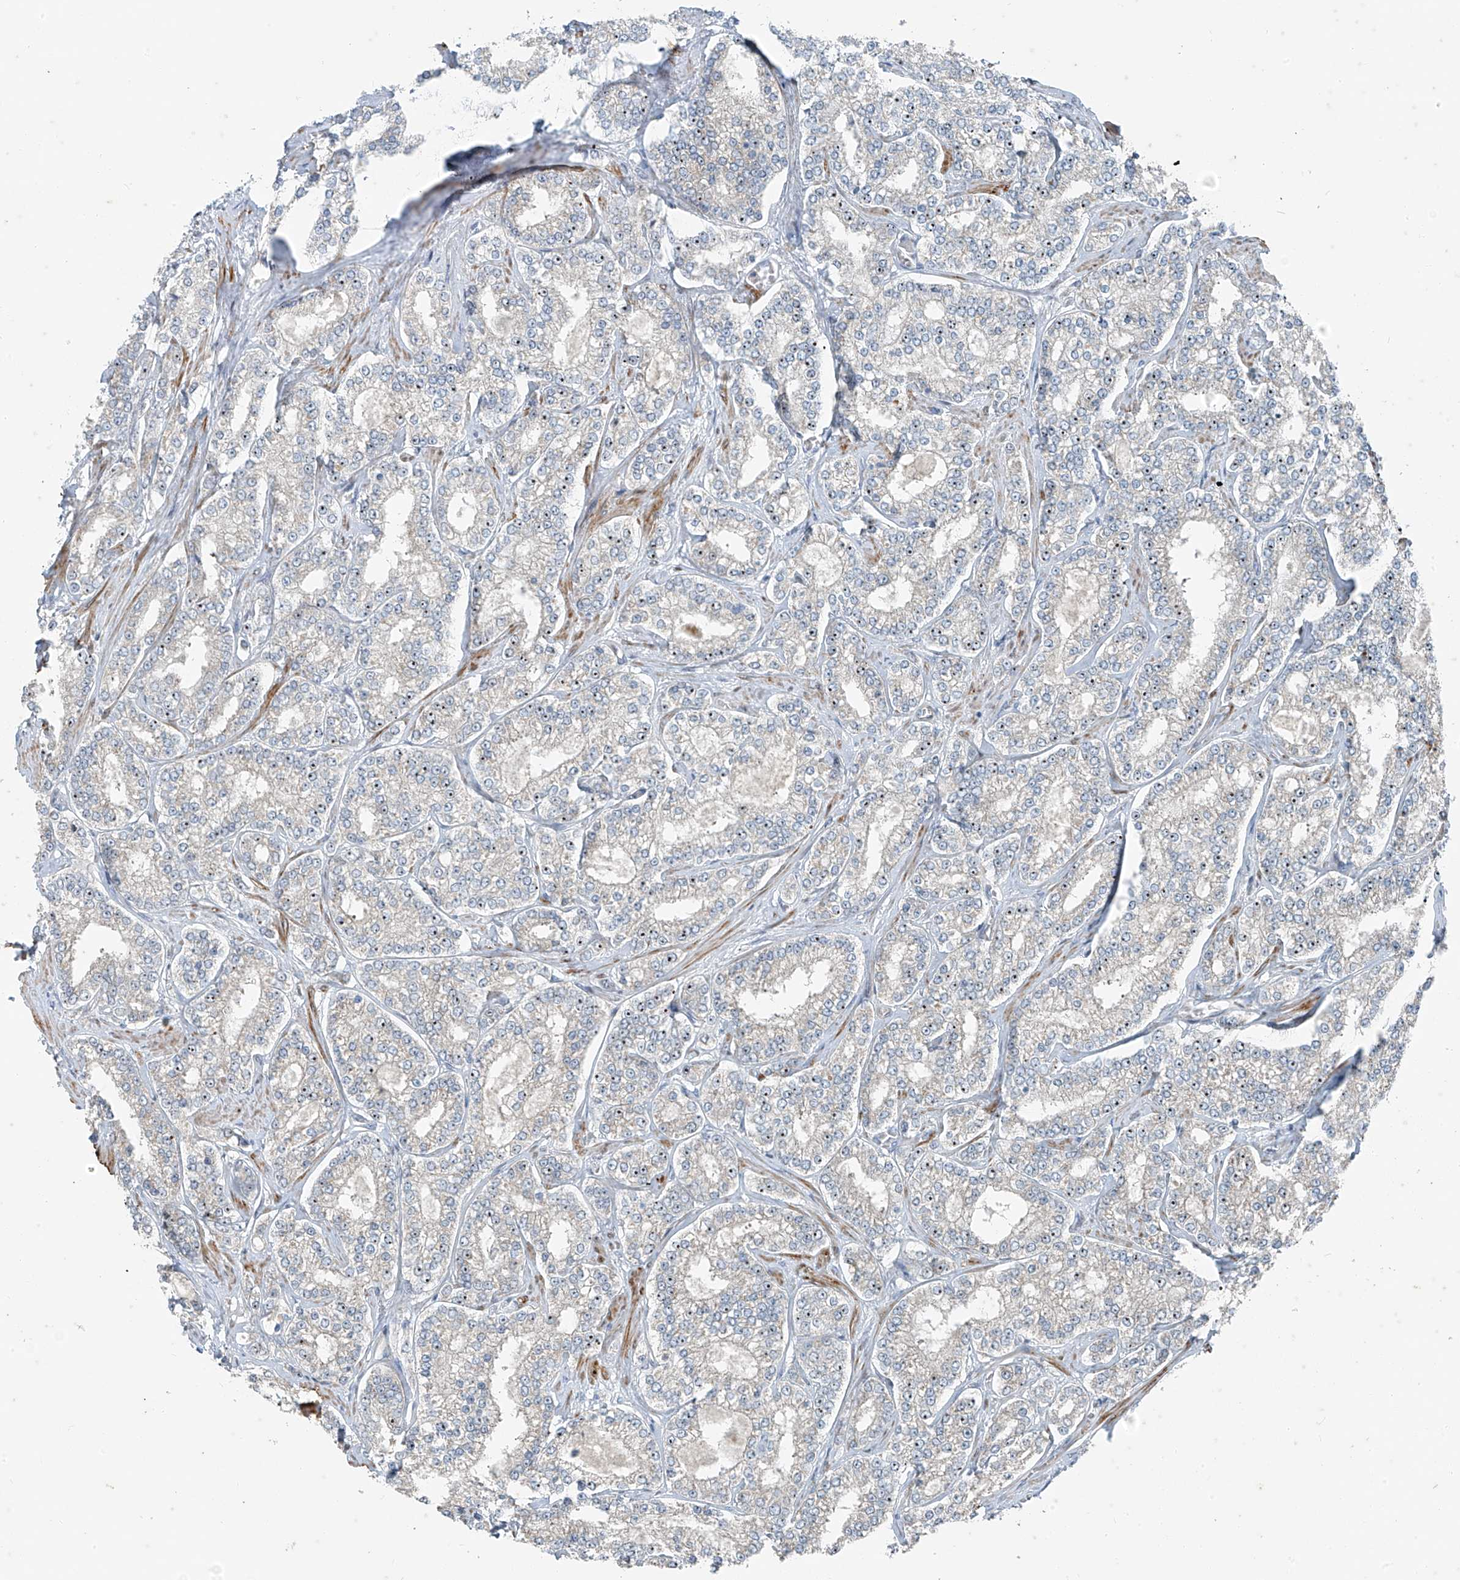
{"staining": {"intensity": "negative", "quantity": "none", "location": "none"}, "tissue": "prostate cancer", "cell_type": "Tumor cells", "image_type": "cancer", "snomed": [{"axis": "morphology", "description": "Normal tissue, NOS"}, {"axis": "morphology", "description": "Adenocarcinoma, High grade"}, {"axis": "topography", "description": "Prostate"}], "caption": "Immunohistochemistry (IHC) histopathology image of human prostate adenocarcinoma (high-grade) stained for a protein (brown), which demonstrates no positivity in tumor cells. (DAB (3,3'-diaminobenzidine) IHC with hematoxylin counter stain).", "gene": "PPCS", "patient": {"sex": "male", "age": 83}}